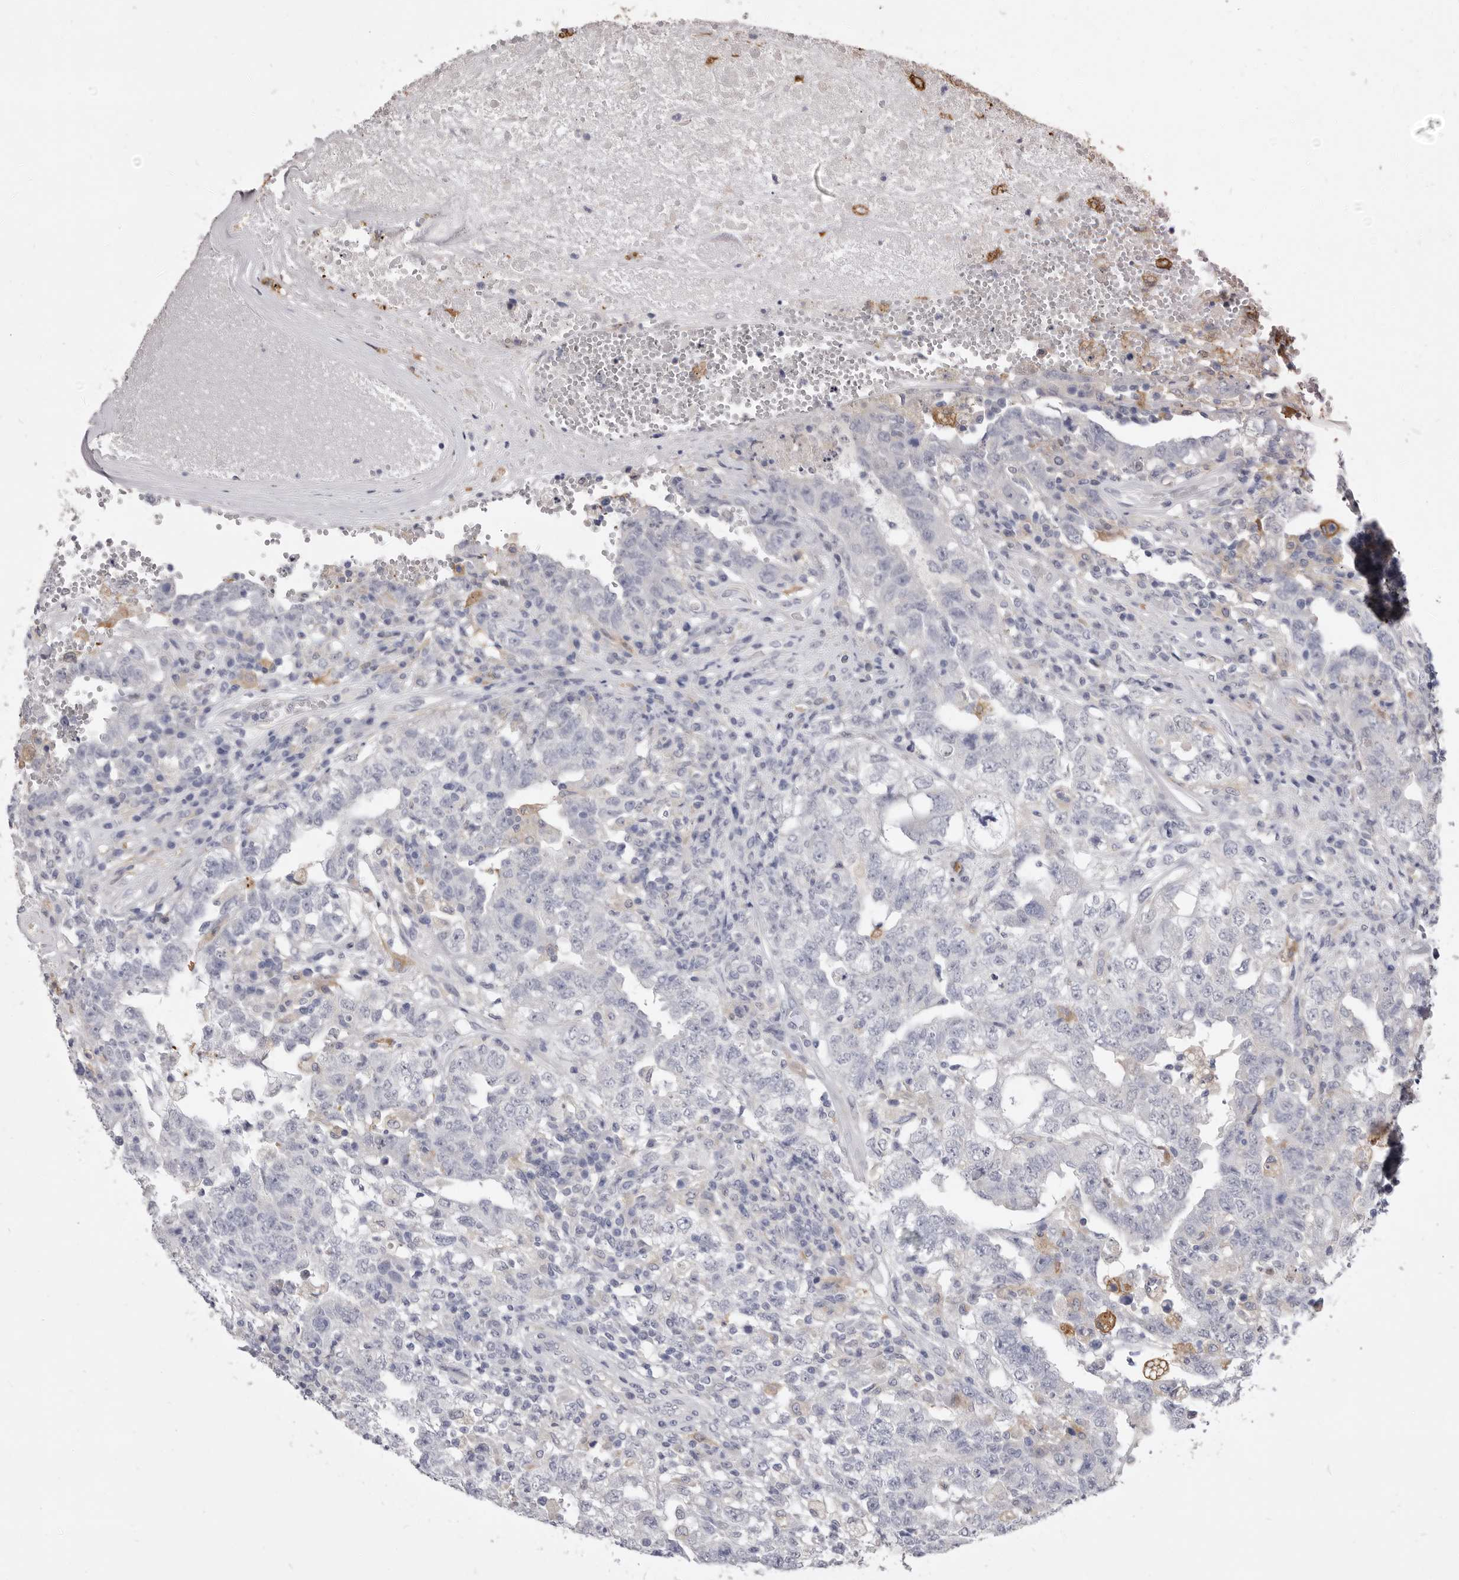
{"staining": {"intensity": "negative", "quantity": "none", "location": "none"}, "tissue": "testis cancer", "cell_type": "Tumor cells", "image_type": "cancer", "snomed": [{"axis": "morphology", "description": "Carcinoma, Embryonal, NOS"}, {"axis": "topography", "description": "Testis"}], "caption": "High power microscopy image of an IHC photomicrograph of testis cancer (embryonal carcinoma), revealing no significant staining in tumor cells.", "gene": "VPS45", "patient": {"sex": "male", "age": 26}}